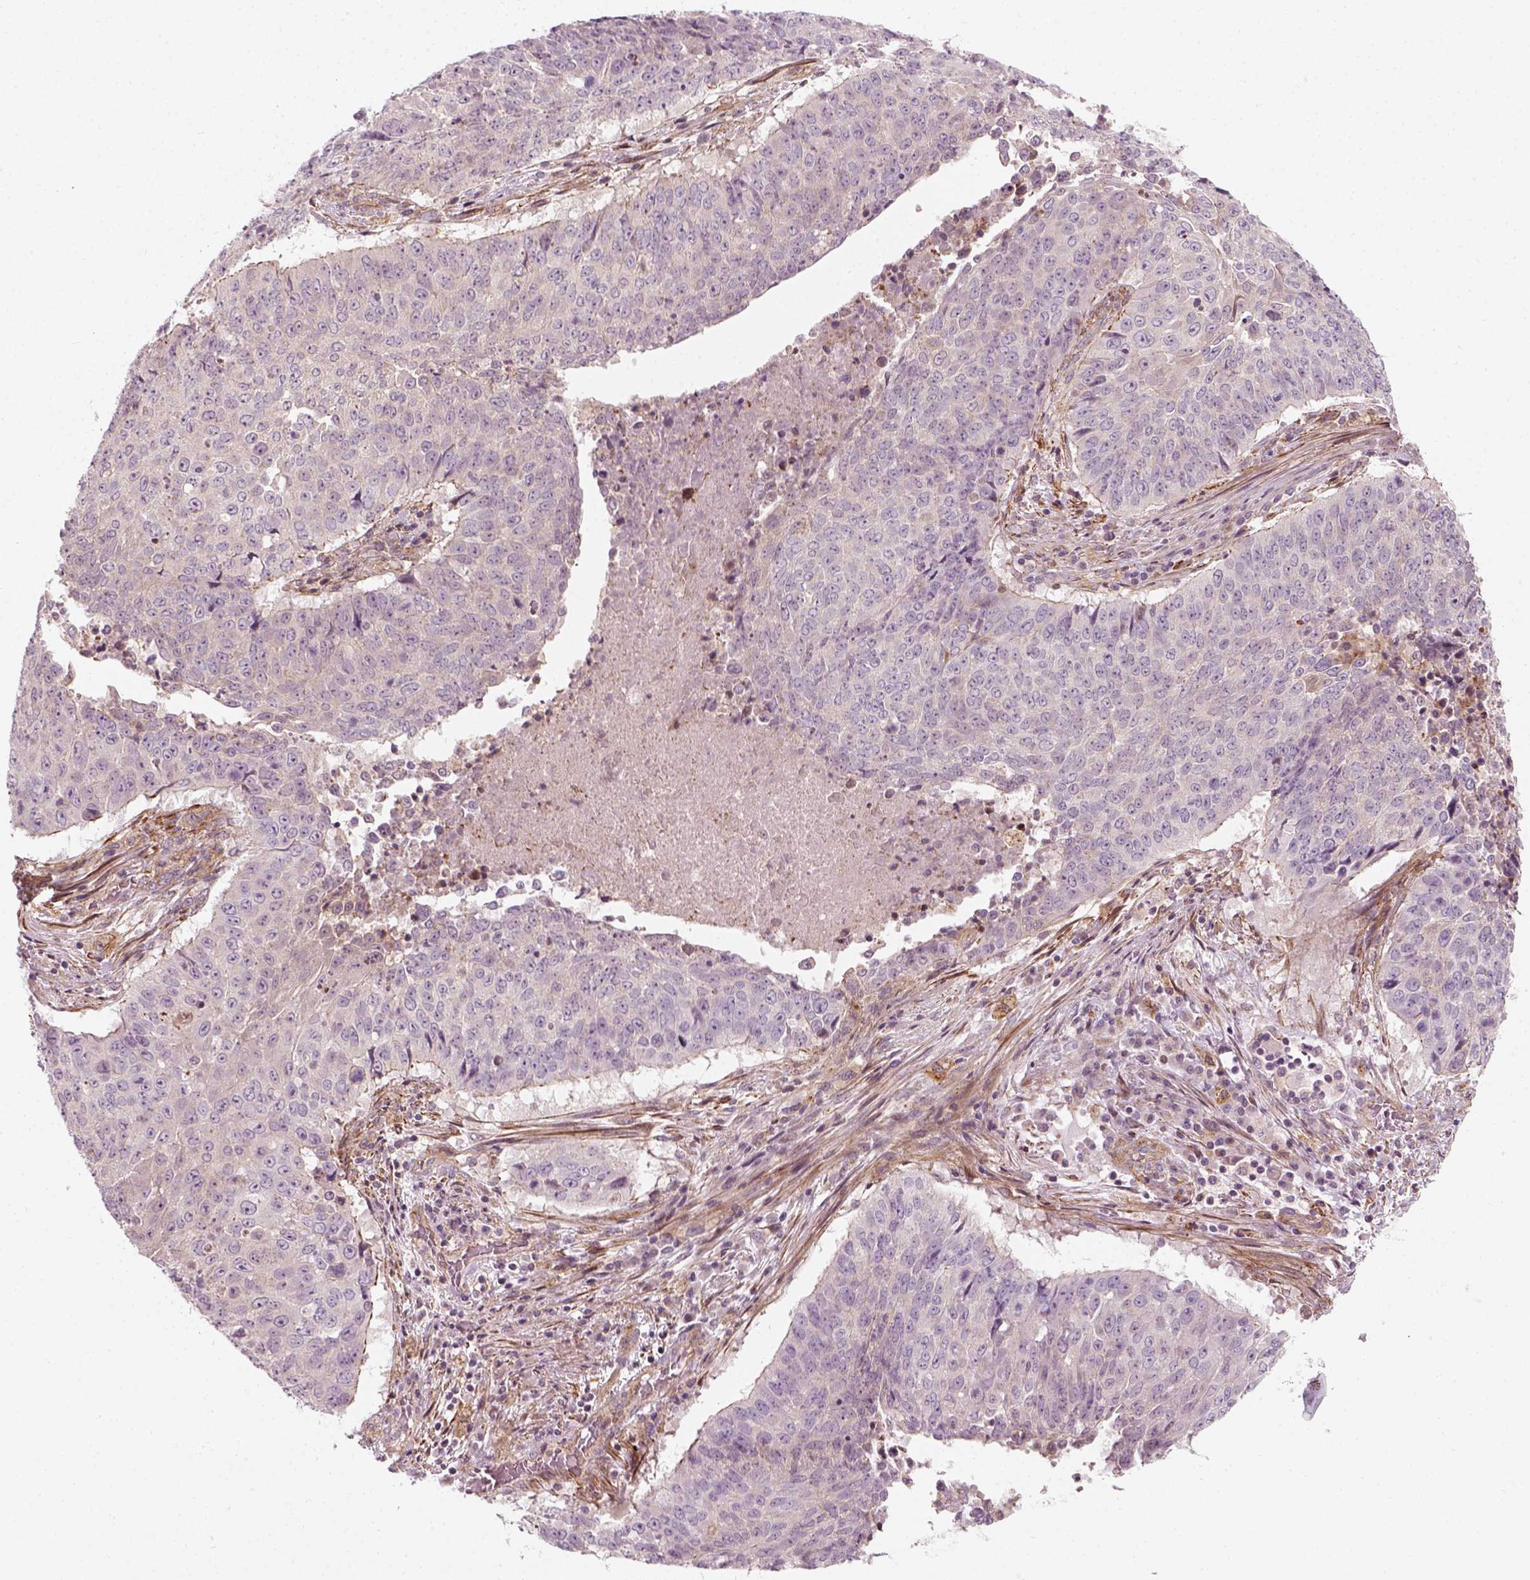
{"staining": {"intensity": "negative", "quantity": "none", "location": "none"}, "tissue": "lung cancer", "cell_type": "Tumor cells", "image_type": "cancer", "snomed": [{"axis": "morphology", "description": "Normal tissue, NOS"}, {"axis": "morphology", "description": "Squamous cell carcinoma, NOS"}, {"axis": "topography", "description": "Bronchus"}, {"axis": "topography", "description": "Lung"}], "caption": "Immunohistochemistry (IHC) histopathology image of neoplastic tissue: lung squamous cell carcinoma stained with DAB (3,3'-diaminobenzidine) demonstrates no significant protein positivity in tumor cells.", "gene": "DNASE1L1", "patient": {"sex": "male", "age": 64}}